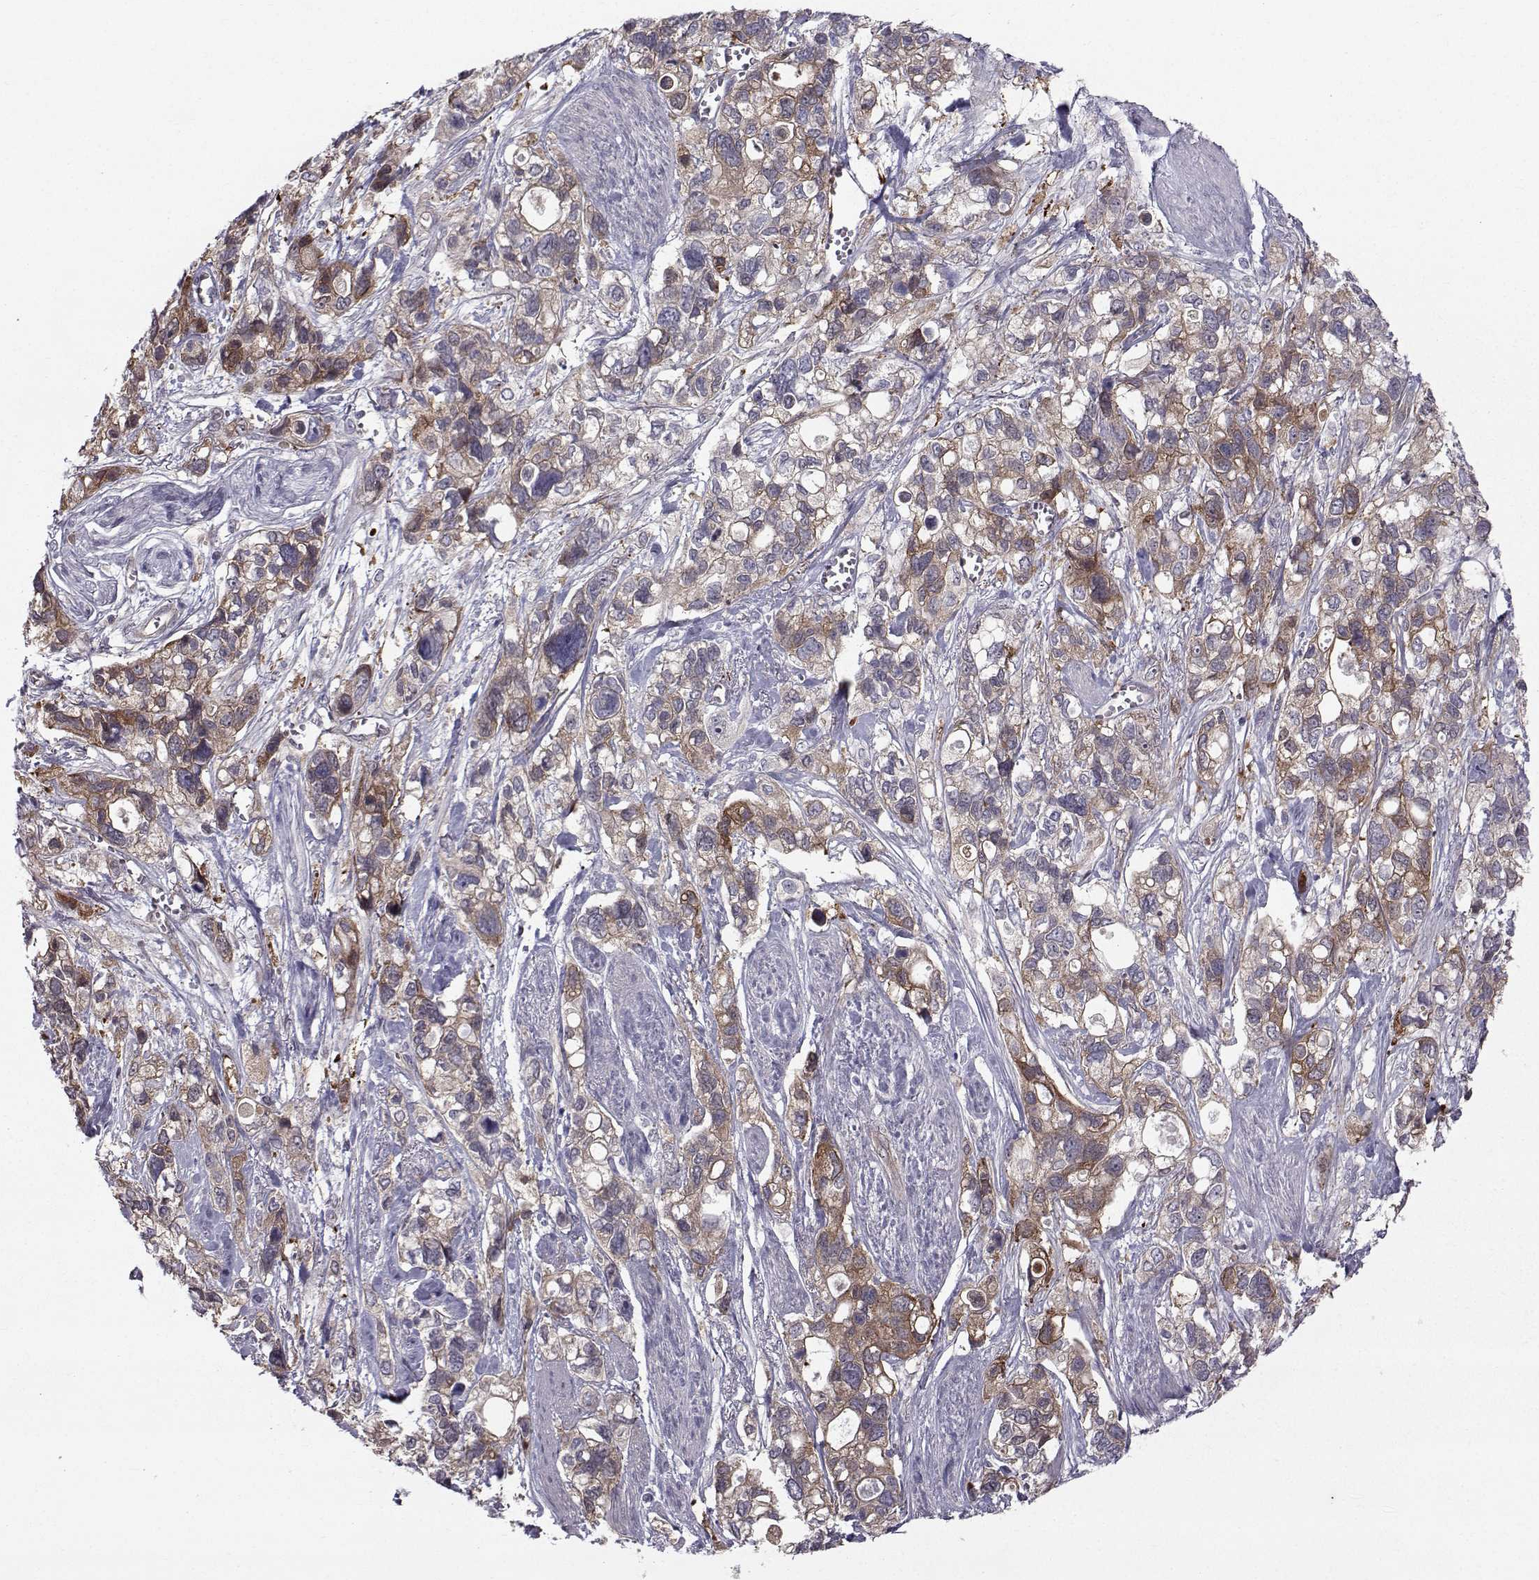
{"staining": {"intensity": "moderate", "quantity": "25%-75%", "location": "cytoplasmic/membranous"}, "tissue": "stomach cancer", "cell_type": "Tumor cells", "image_type": "cancer", "snomed": [{"axis": "morphology", "description": "Adenocarcinoma, NOS"}, {"axis": "topography", "description": "Stomach, upper"}], "caption": "DAB immunohistochemical staining of human stomach adenocarcinoma demonstrates moderate cytoplasmic/membranous protein positivity in approximately 25%-75% of tumor cells.", "gene": "HSP90AB1", "patient": {"sex": "female", "age": 81}}